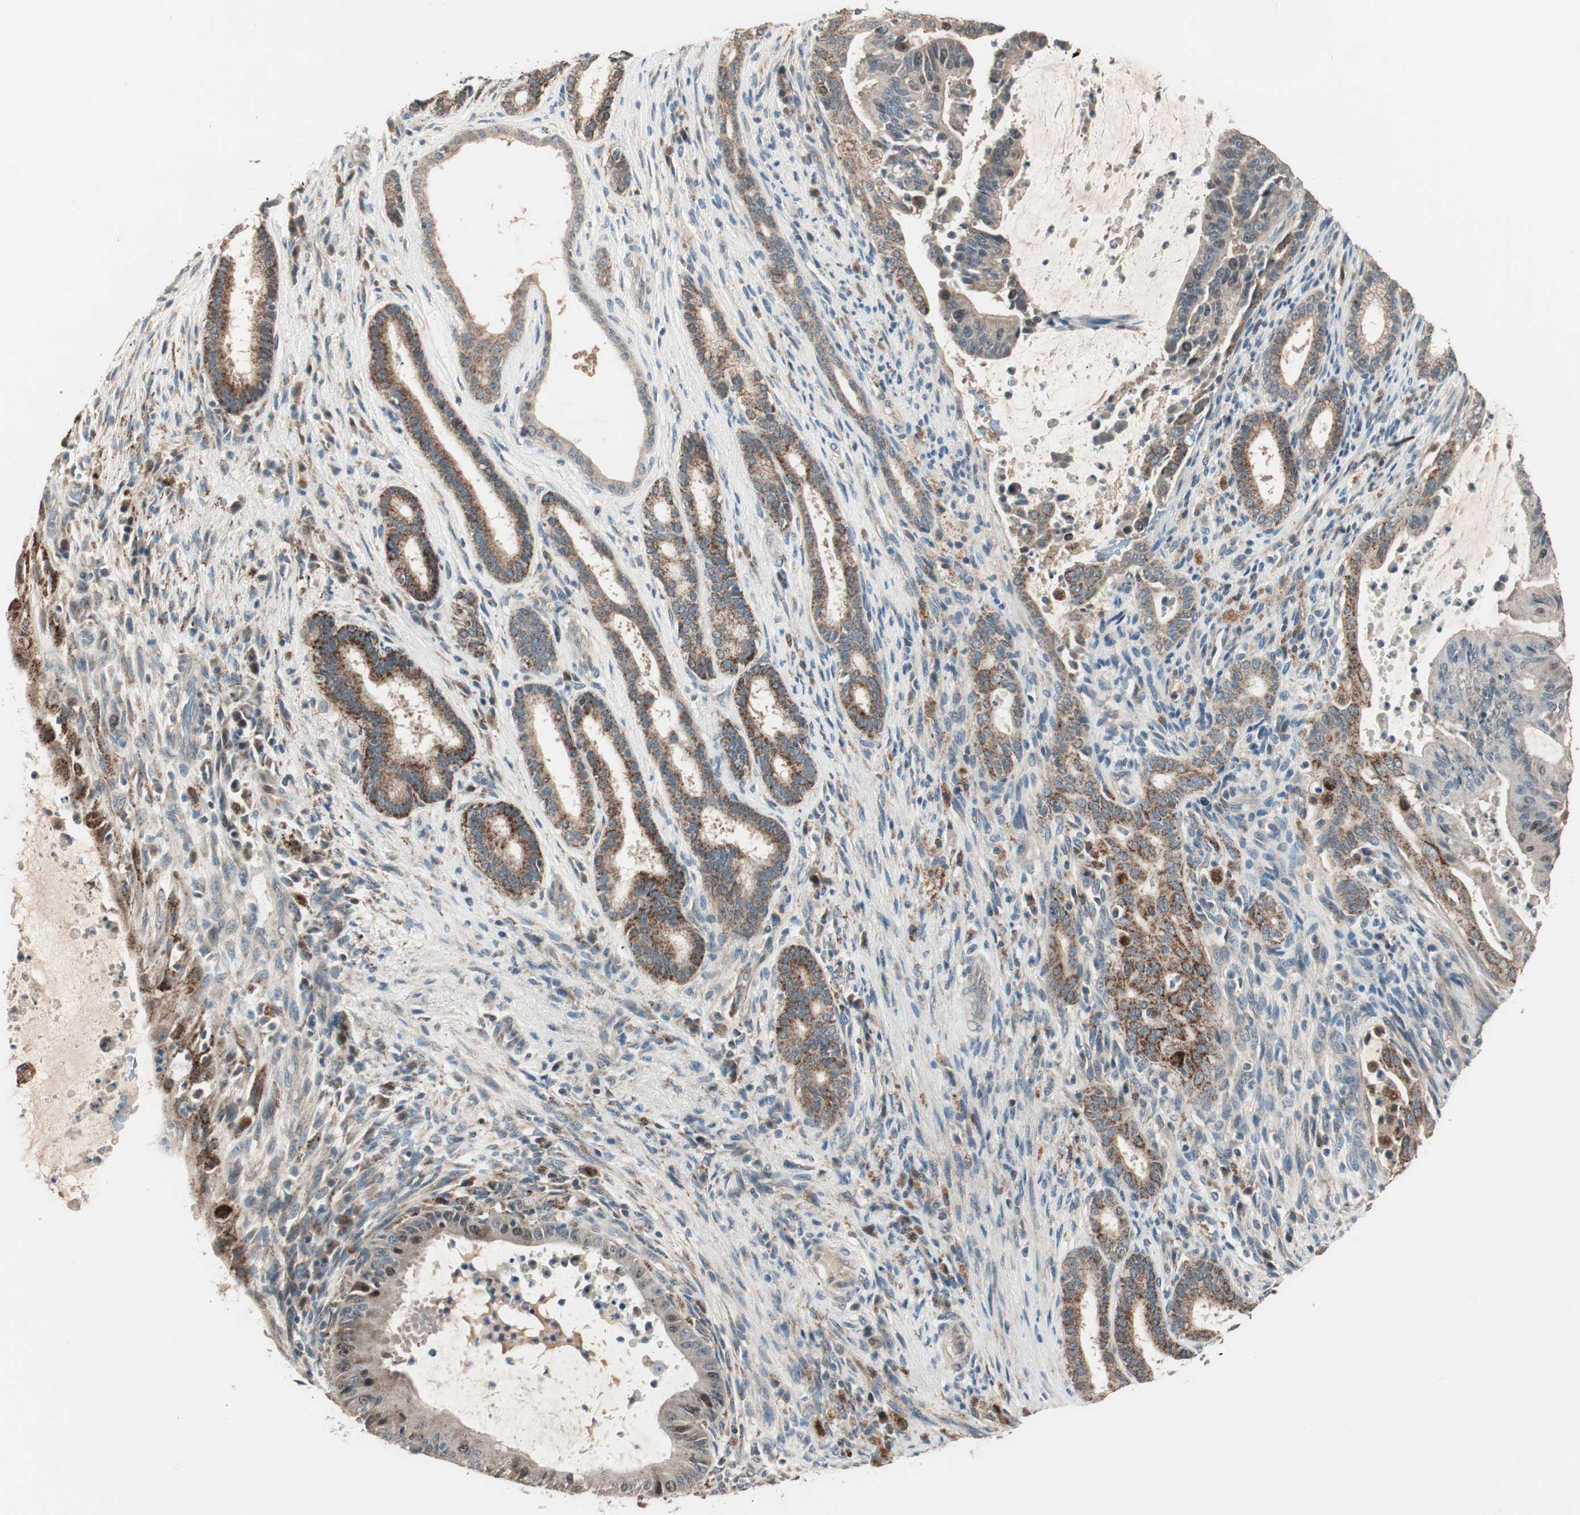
{"staining": {"intensity": "moderate", "quantity": "25%-75%", "location": "cytoplasmic/membranous,nuclear"}, "tissue": "liver cancer", "cell_type": "Tumor cells", "image_type": "cancer", "snomed": [{"axis": "morphology", "description": "Cholangiocarcinoma"}, {"axis": "topography", "description": "Liver"}], "caption": "Protein analysis of liver cancer tissue displays moderate cytoplasmic/membranous and nuclear expression in approximately 25%-75% of tumor cells.", "gene": "NFRKB", "patient": {"sex": "female", "age": 73}}